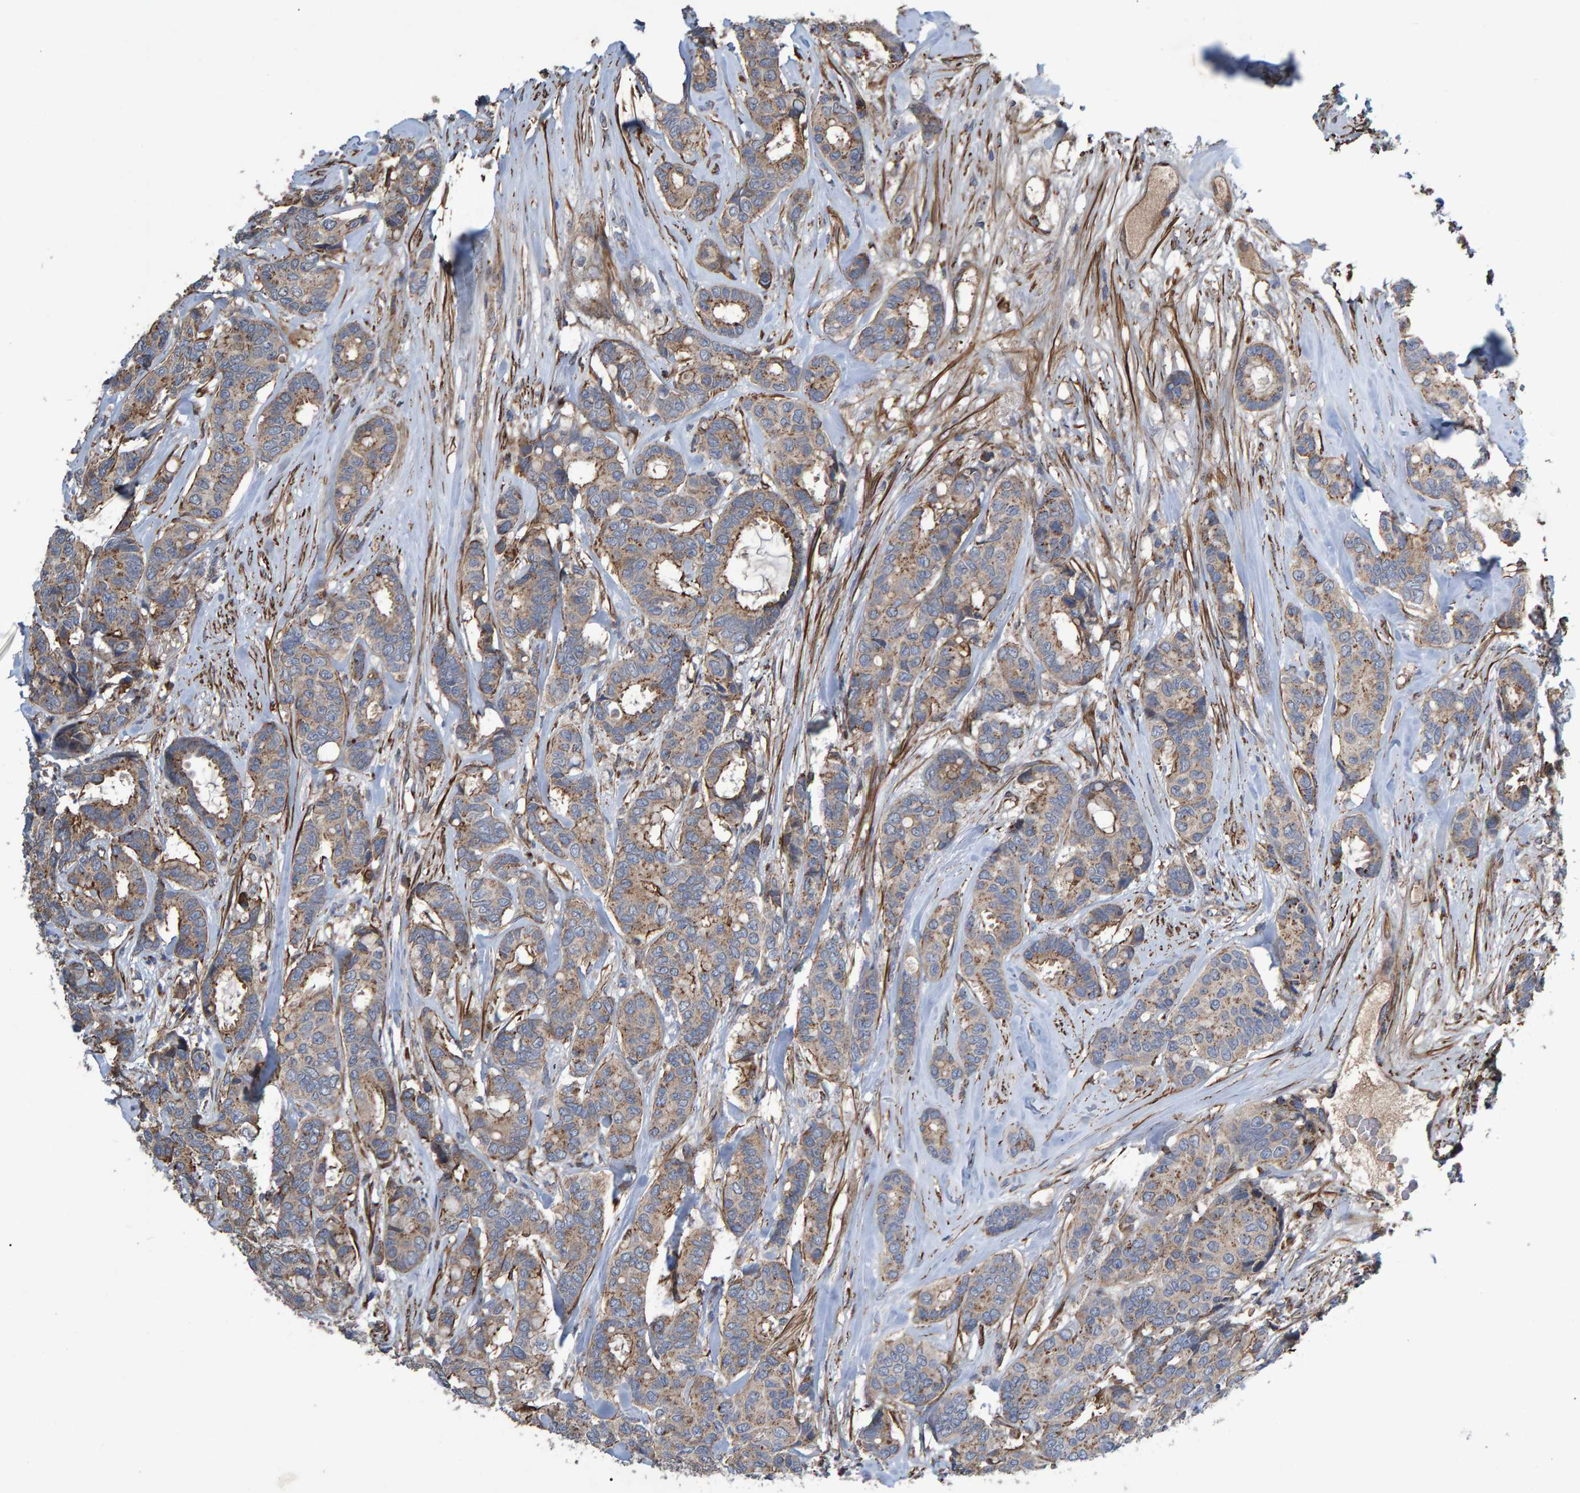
{"staining": {"intensity": "weak", "quantity": ">75%", "location": "cytoplasmic/membranous"}, "tissue": "breast cancer", "cell_type": "Tumor cells", "image_type": "cancer", "snomed": [{"axis": "morphology", "description": "Duct carcinoma"}, {"axis": "topography", "description": "Breast"}], "caption": "This micrograph reveals breast cancer (intraductal carcinoma) stained with immunohistochemistry (IHC) to label a protein in brown. The cytoplasmic/membranous of tumor cells show weak positivity for the protein. Nuclei are counter-stained blue.", "gene": "SLIT2", "patient": {"sex": "female", "age": 87}}